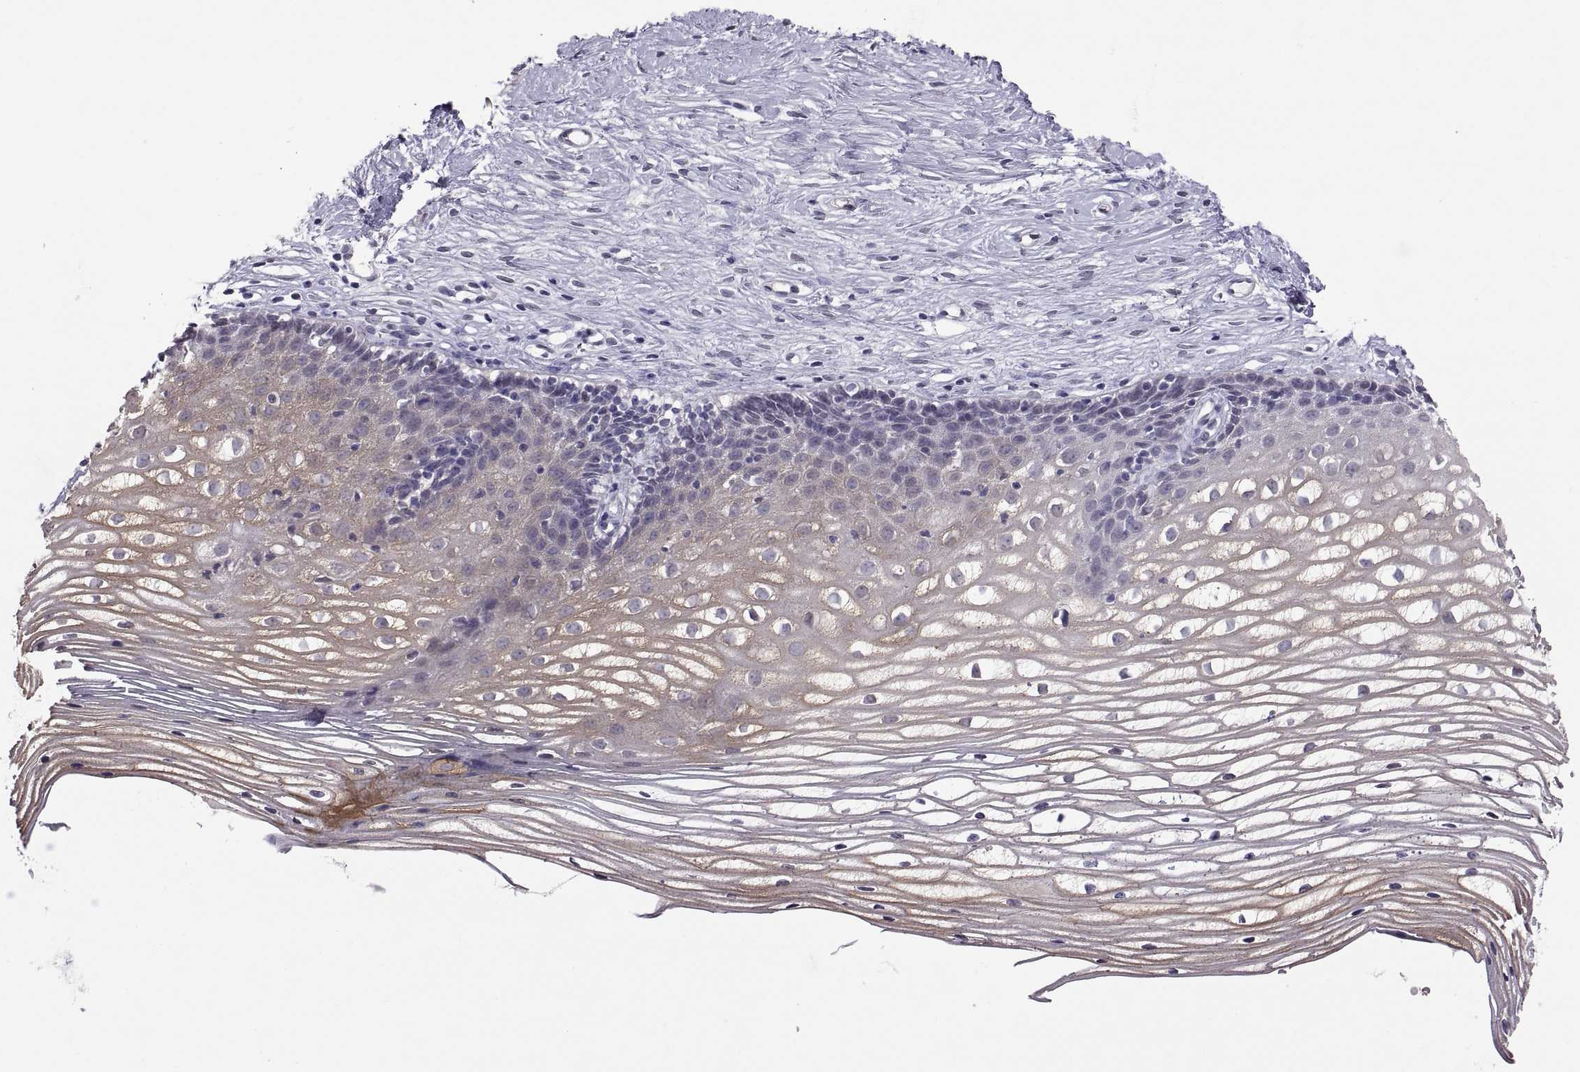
{"staining": {"intensity": "negative", "quantity": "none", "location": "none"}, "tissue": "cervix", "cell_type": "Glandular cells", "image_type": "normal", "snomed": [{"axis": "morphology", "description": "Normal tissue, NOS"}, {"axis": "topography", "description": "Cervix"}], "caption": "This is an immunohistochemistry (IHC) image of normal human cervix. There is no expression in glandular cells.", "gene": "KRT77", "patient": {"sex": "female", "age": 40}}